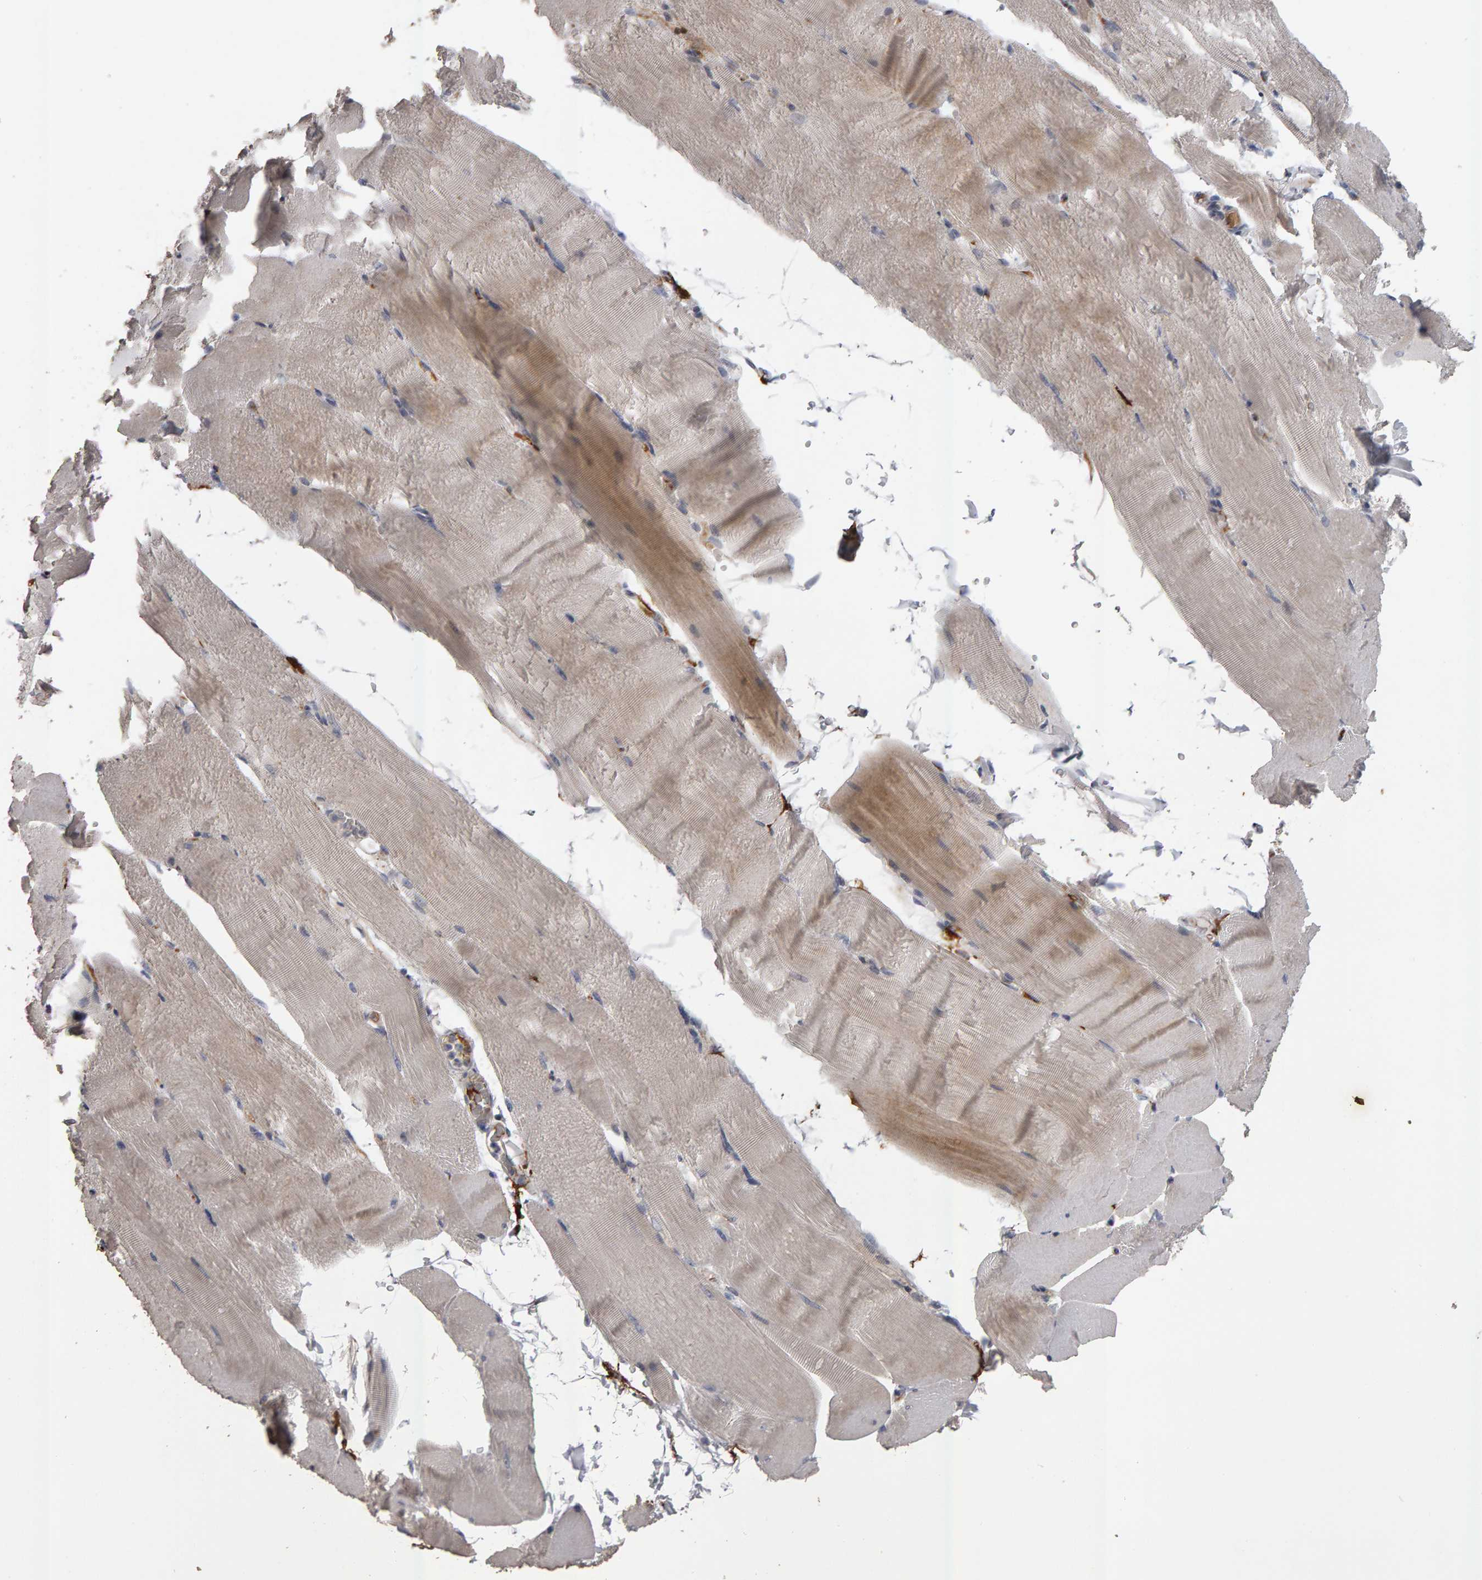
{"staining": {"intensity": "weak", "quantity": ">75%", "location": "cytoplasmic/membranous"}, "tissue": "skeletal muscle", "cell_type": "Myocytes", "image_type": "normal", "snomed": [{"axis": "morphology", "description": "Normal tissue, NOS"}, {"axis": "topography", "description": "Skeletal muscle"}, {"axis": "topography", "description": "Parathyroid gland"}], "caption": "Weak cytoplasmic/membranous protein expression is present in about >75% of myocytes in skeletal muscle. (DAB = brown stain, brightfield microscopy at high magnification).", "gene": "IPO8", "patient": {"sex": "female", "age": 37}}